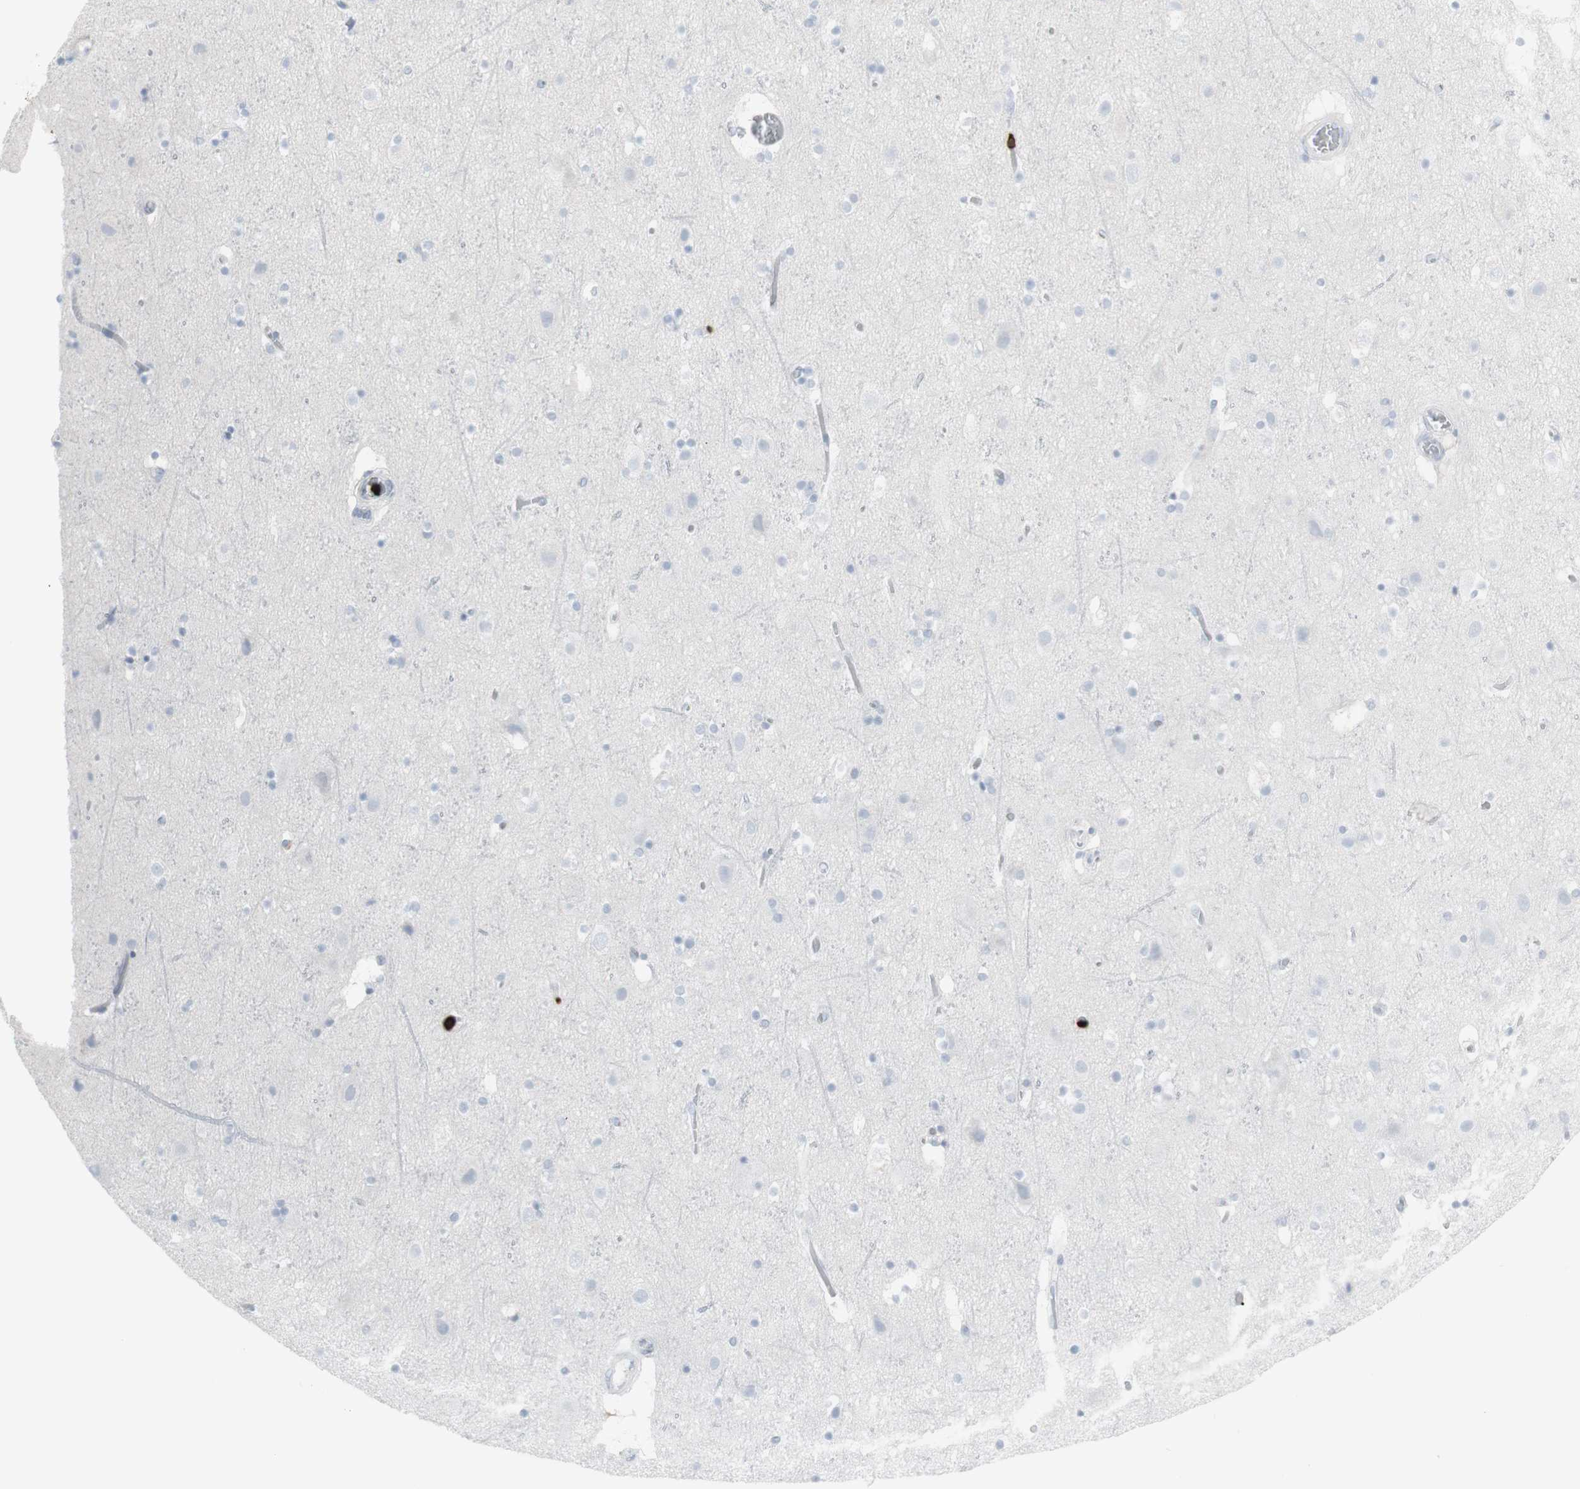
{"staining": {"intensity": "negative", "quantity": "none", "location": "none"}, "tissue": "cerebral cortex", "cell_type": "Endothelial cells", "image_type": "normal", "snomed": [{"axis": "morphology", "description": "Normal tissue, NOS"}, {"axis": "topography", "description": "Cerebral cortex"}], "caption": "IHC of unremarkable cerebral cortex shows no expression in endothelial cells. Nuclei are stained in blue.", "gene": "CD247", "patient": {"sex": "male", "age": 45}}